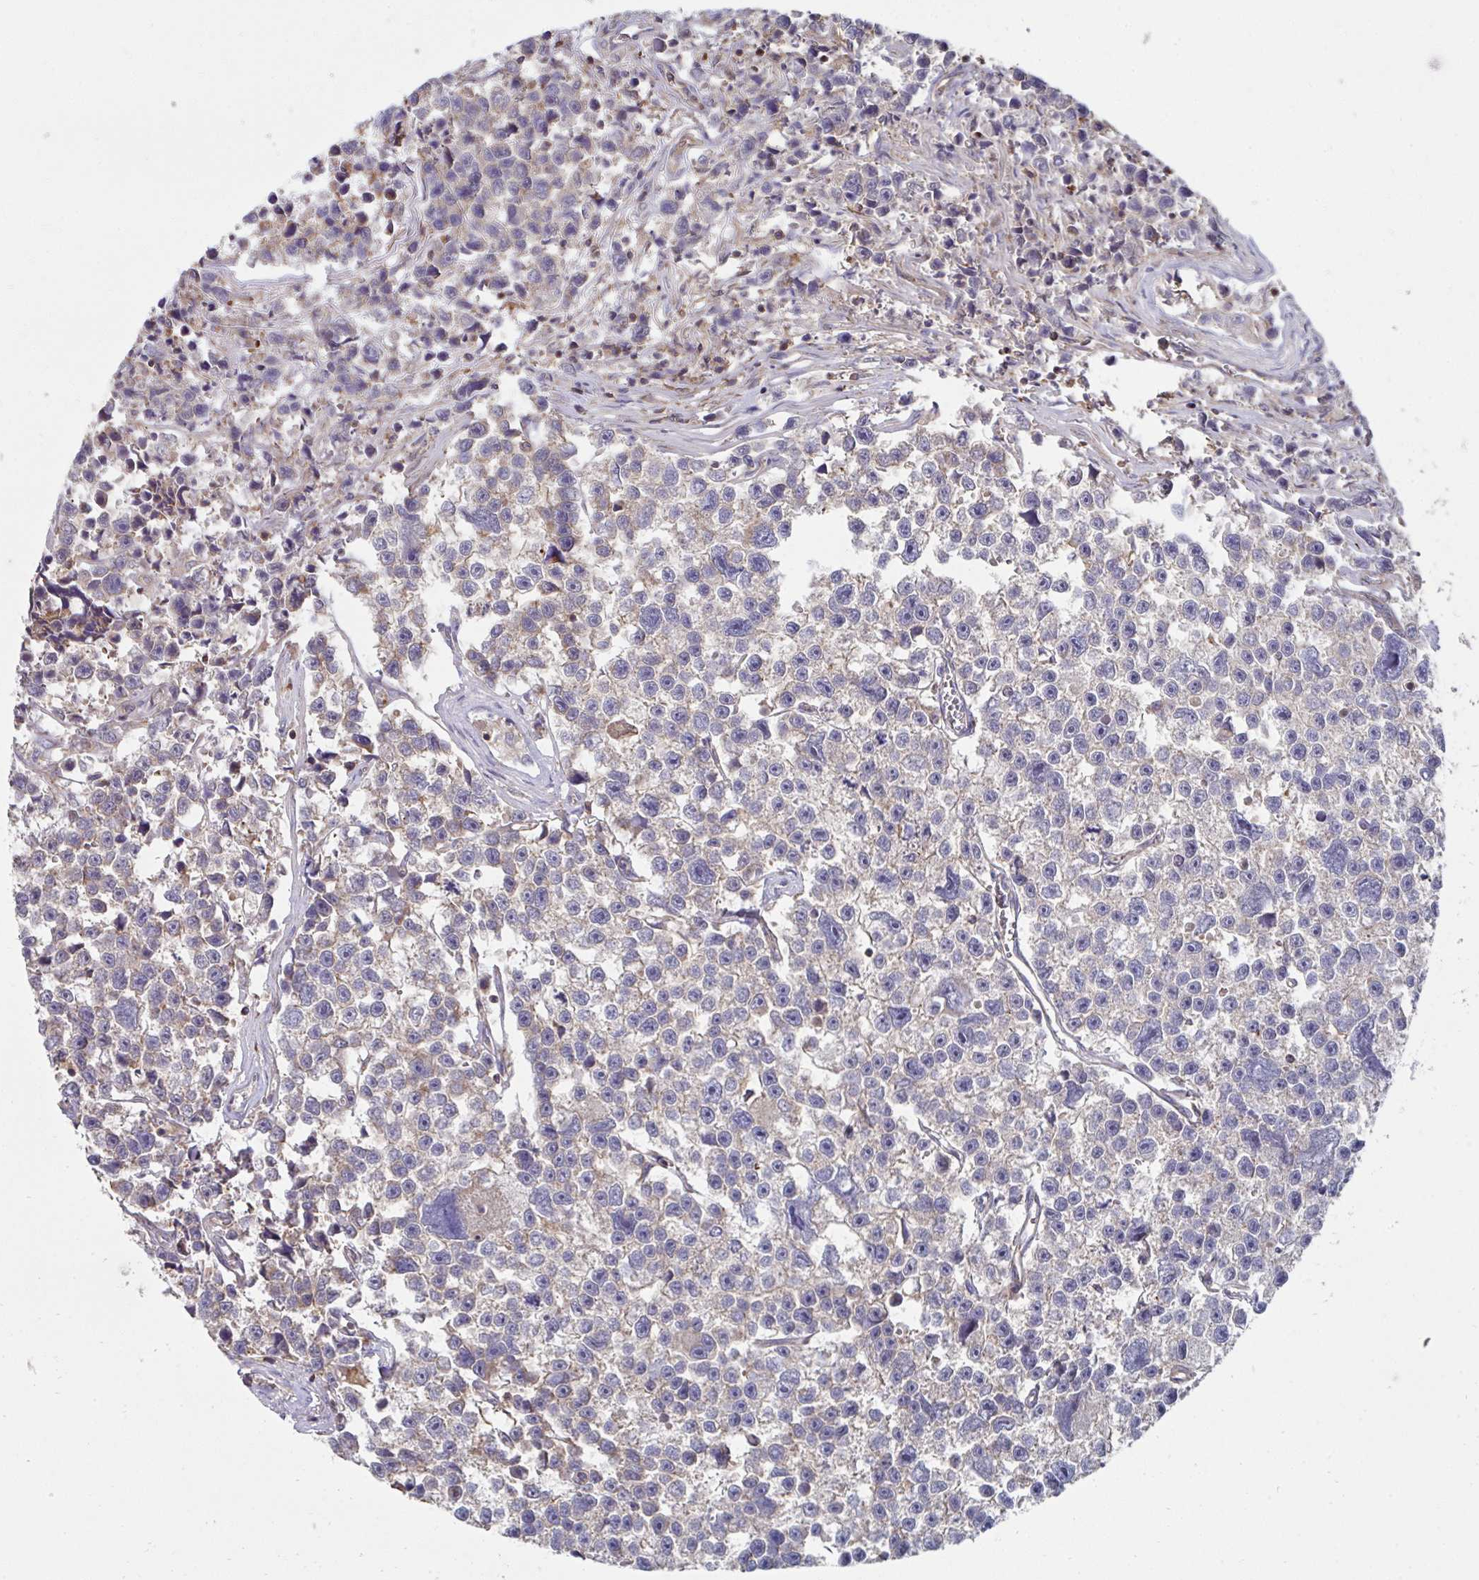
{"staining": {"intensity": "weak", "quantity": "<25%", "location": "cytoplasmic/membranous"}, "tissue": "testis cancer", "cell_type": "Tumor cells", "image_type": "cancer", "snomed": [{"axis": "morphology", "description": "Seminoma, NOS"}, {"axis": "topography", "description": "Testis"}], "caption": "This is an immunohistochemistry micrograph of human testis cancer. There is no positivity in tumor cells.", "gene": "DZANK1", "patient": {"sex": "male", "age": 26}}